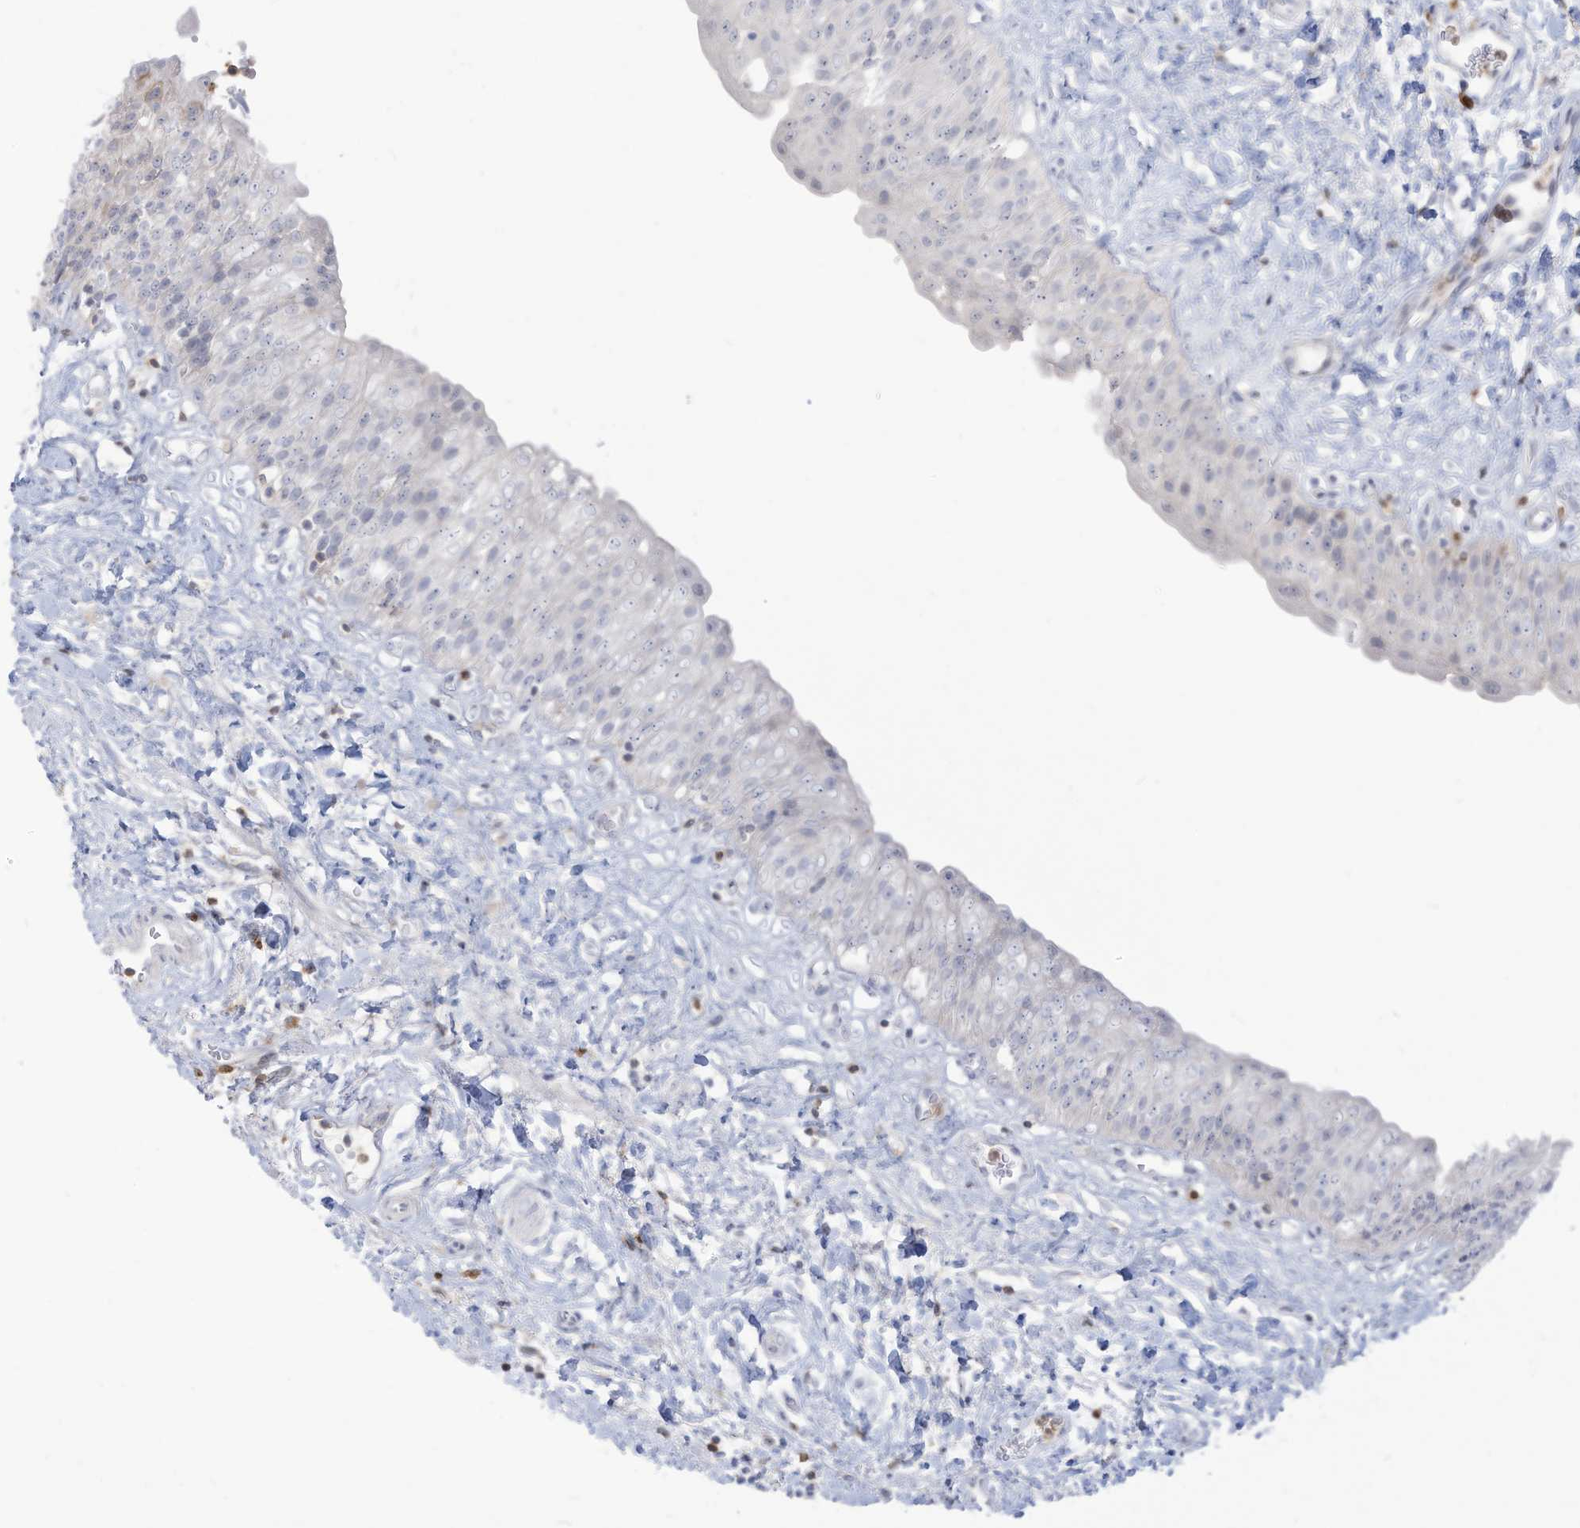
{"staining": {"intensity": "negative", "quantity": "none", "location": "none"}, "tissue": "urinary bladder", "cell_type": "Urothelial cells", "image_type": "normal", "snomed": [{"axis": "morphology", "description": "Normal tissue, NOS"}, {"axis": "topography", "description": "Urinary bladder"}], "caption": "There is no significant positivity in urothelial cells of urinary bladder. (DAB (3,3'-diaminobenzidine) IHC visualized using brightfield microscopy, high magnification).", "gene": "NOTO", "patient": {"sex": "male", "age": 51}}